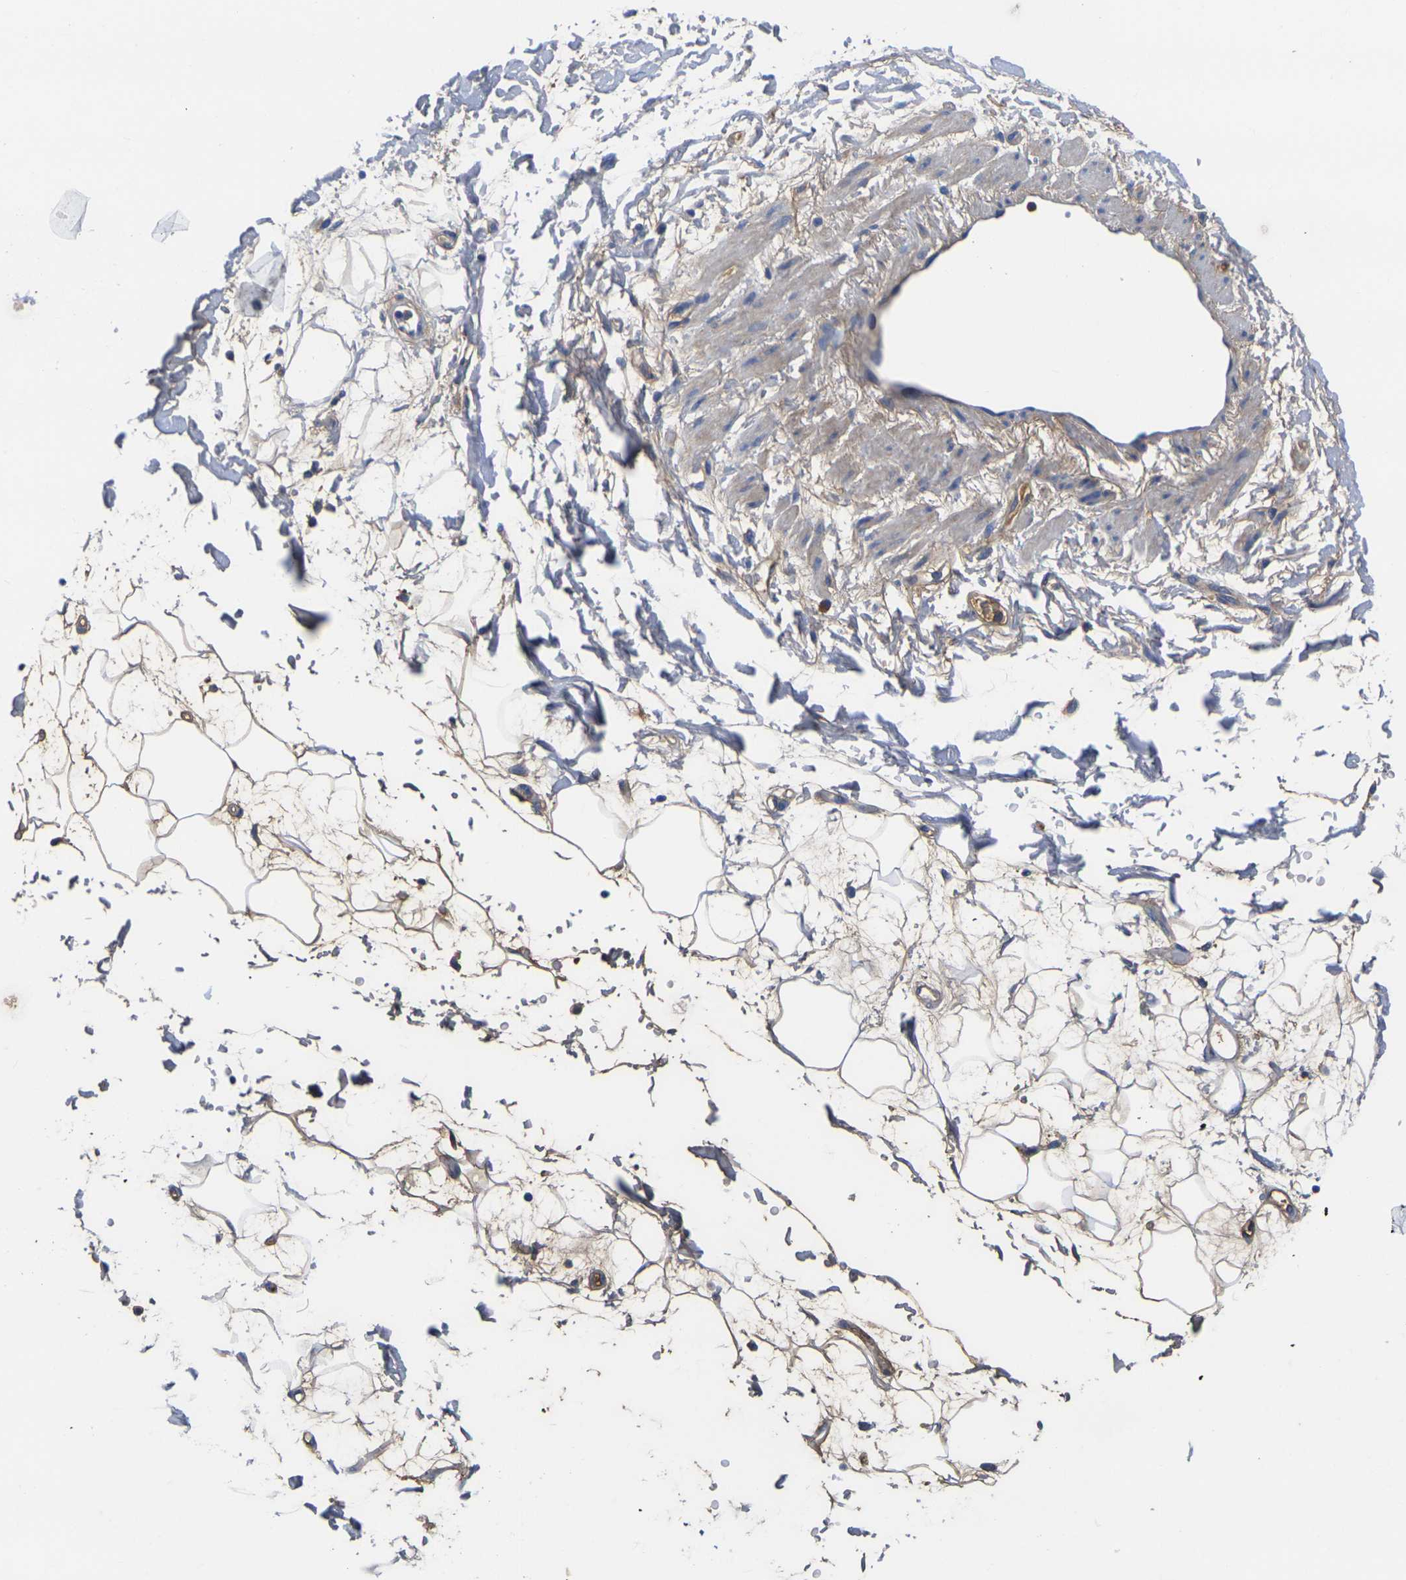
{"staining": {"intensity": "weak", "quantity": ">75%", "location": "cytoplasmic/membranous"}, "tissue": "adipose tissue", "cell_type": "Adipocytes", "image_type": "normal", "snomed": [{"axis": "morphology", "description": "Normal tissue, NOS"}, {"axis": "topography", "description": "Soft tissue"}], "caption": "Immunohistochemistry (IHC) image of unremarkable adipose tissue: adipose tissue stained using IHC demonstrates low levels of weak protein expression localized specifically in the cytoplasmic/membranous of adipocytes, appearing as a cytoplasmic/membranous brown color.", "gene": "GREM2", "patient": {"sex": "male", "age": 72}}